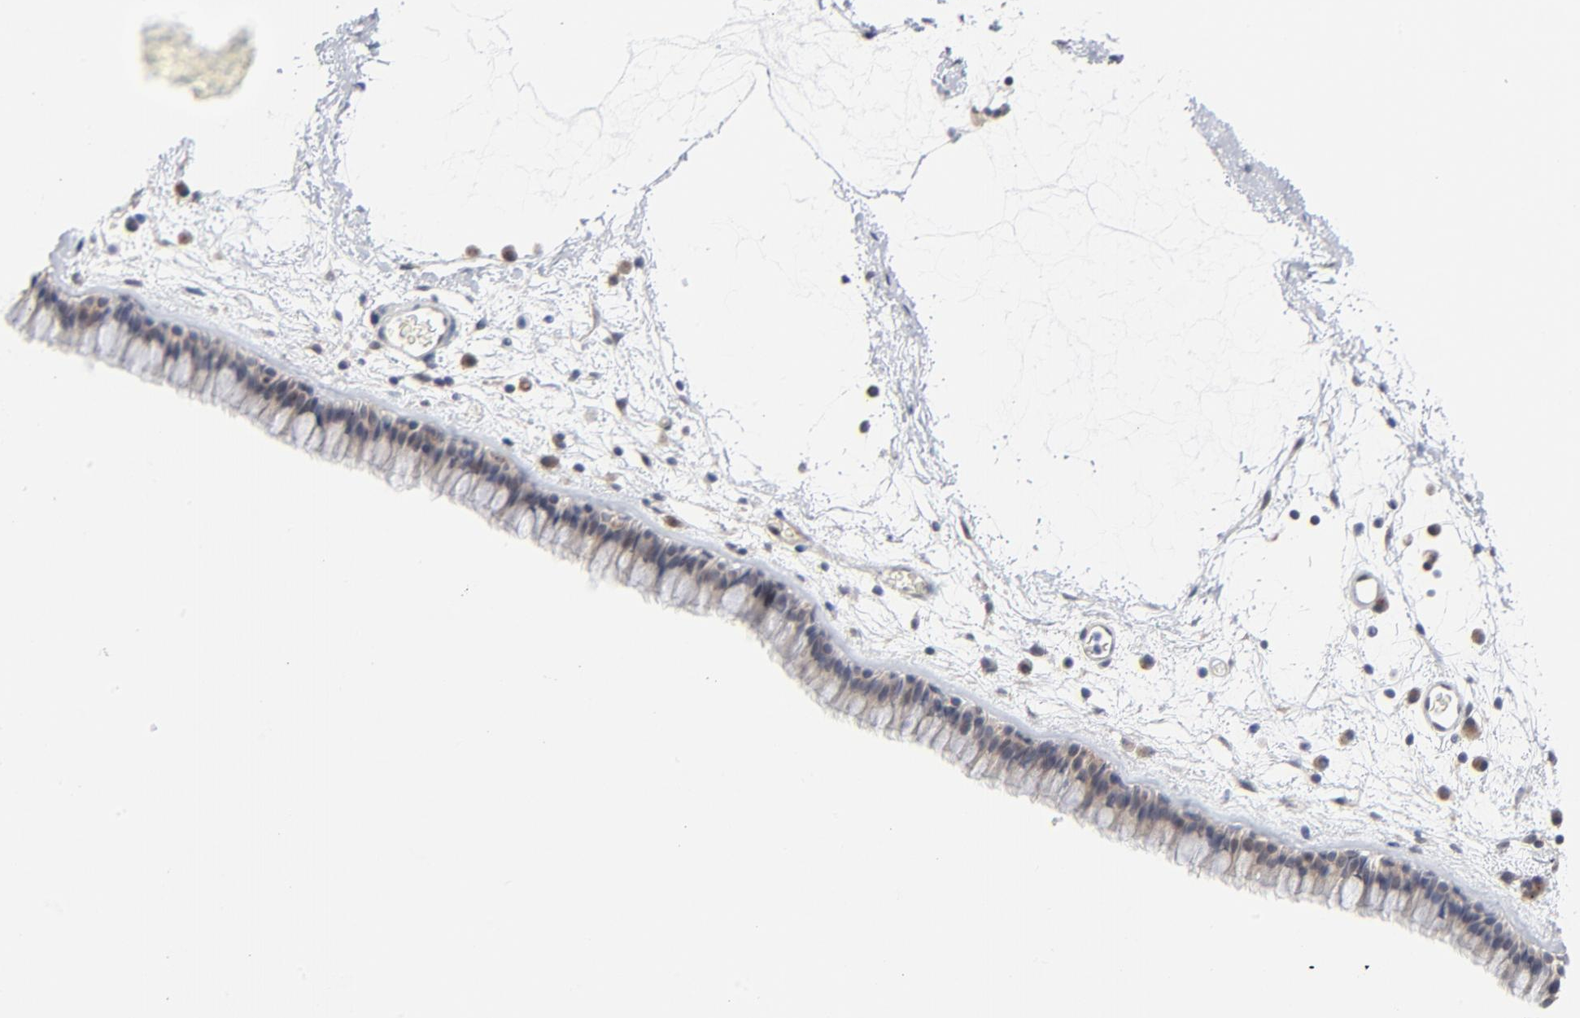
{"staining": {"intensity": "weak", "quantity": "25%-75%", "location": "cytoplasmic/membranous"}, "tissue": "nasopharynx", "cell_type": "Respiratory epithelial cells", "image_type": "normal", "snomed": [{"axis": "morphology", "description": "Normal tissue, NOS"}, {"axis": "morphology", "description": "Inflammation, NOS"}, {"axis": "topography", "description": "Nasopharynx"}], "caption": "IHC micrograph of normal nasopharynx: nasopharynx stained using IHC exhibits low levels of weak protein expression localized specifically in the cytoplasmic/membranous of respiratory epithelial cells, appearing as a cytoplasmic/membranous brown color.", "gene": "RPS6KB1", "patient": {"sex": "male", "age": 48}}